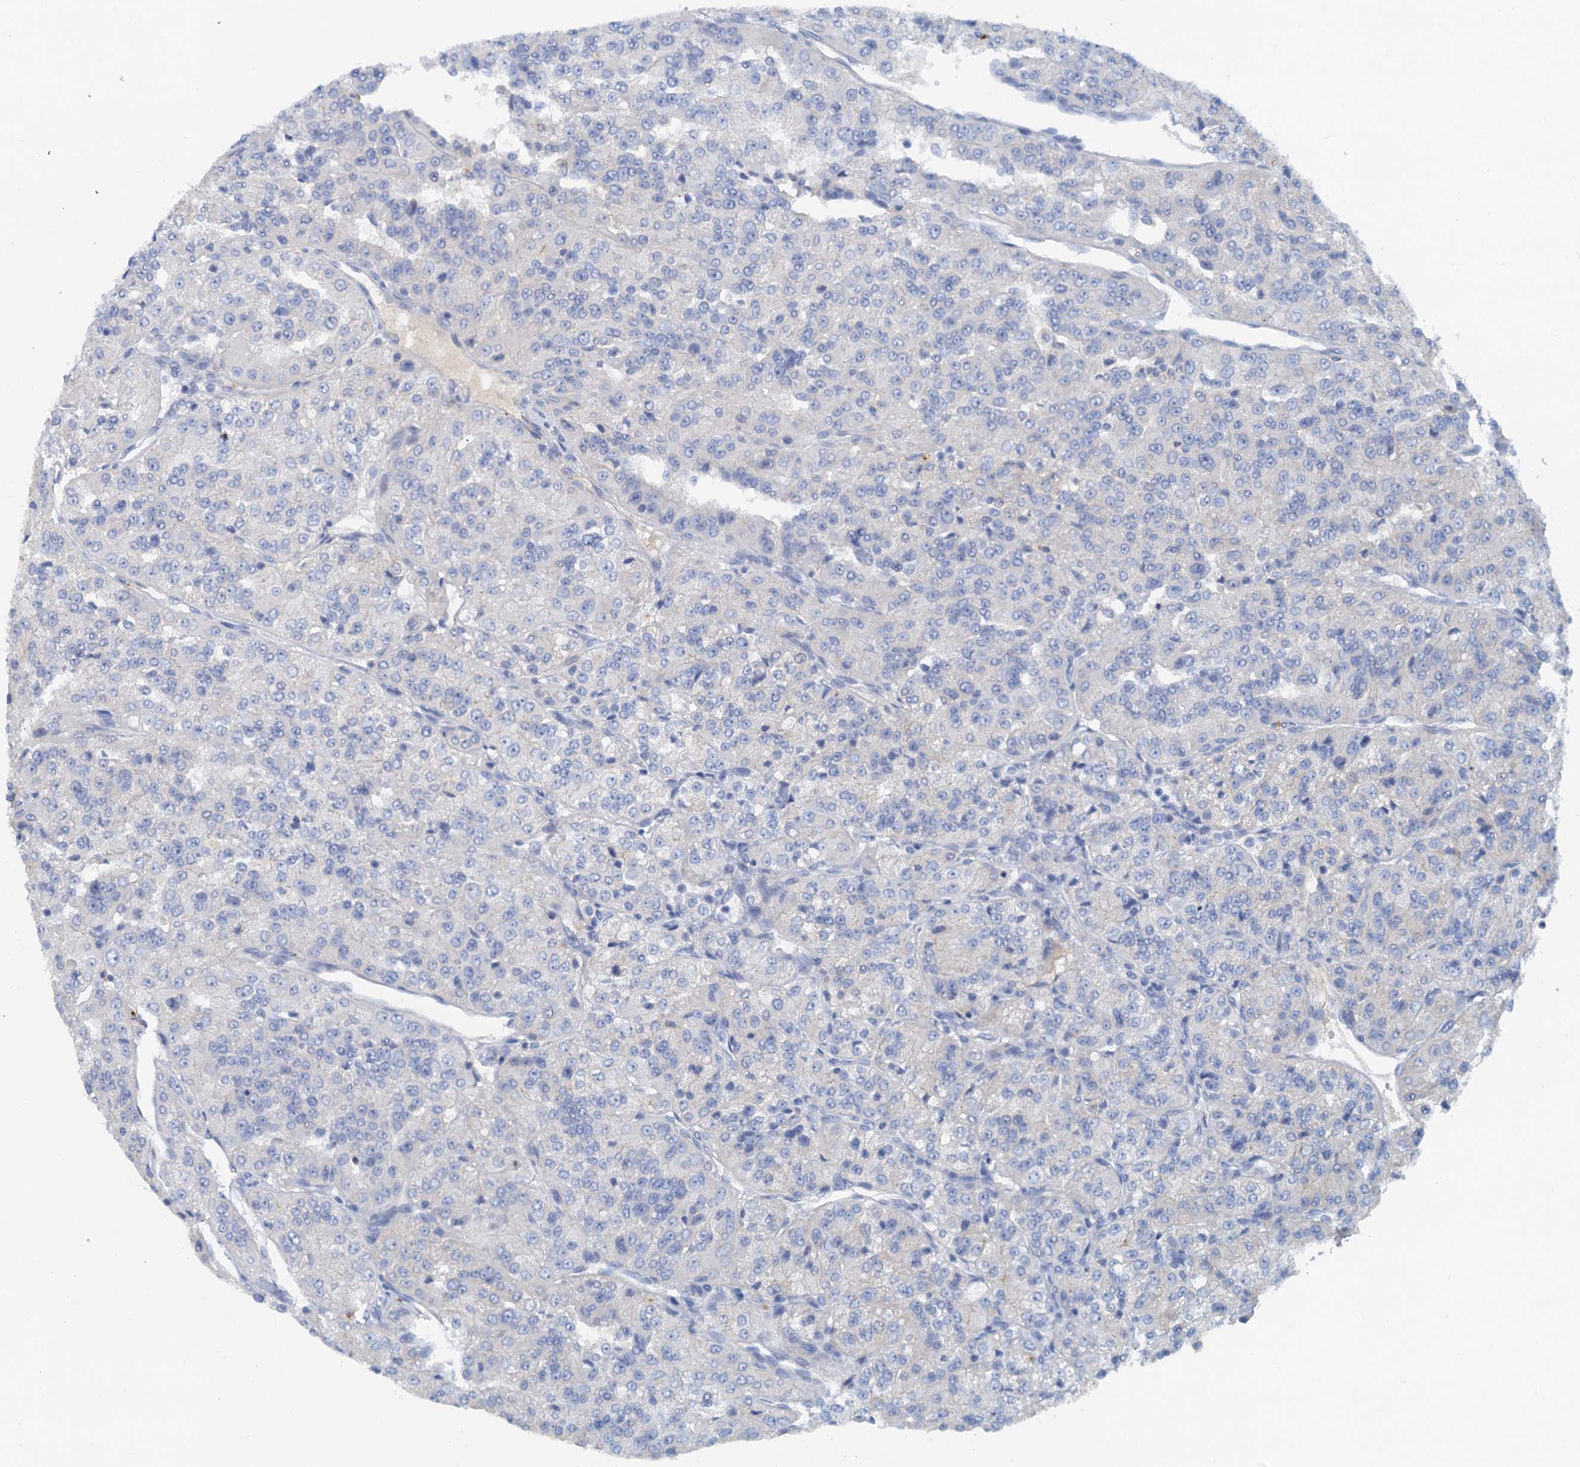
{"staining": {"intensity": "moderate", "quantity": "<25%", "location": "cytoplasmic/membranous"}, "tissue": "renal cancer", "cell_type": "Tumor cells", "image_type": "cancer", "snomed": [{"axis": "morphology", "description": "Adenocarcinoma, NOS"}, {"axis": "topography", "description": "Kidney"}], "caption": "IHC of human adenocarcinoma (renal) shows low levels of moderate cytoplasmic/membranous expression in approximately <25% of tumor cells.", "gene": "MYADML2", "patient": {"sex": "female", "age": 63}}